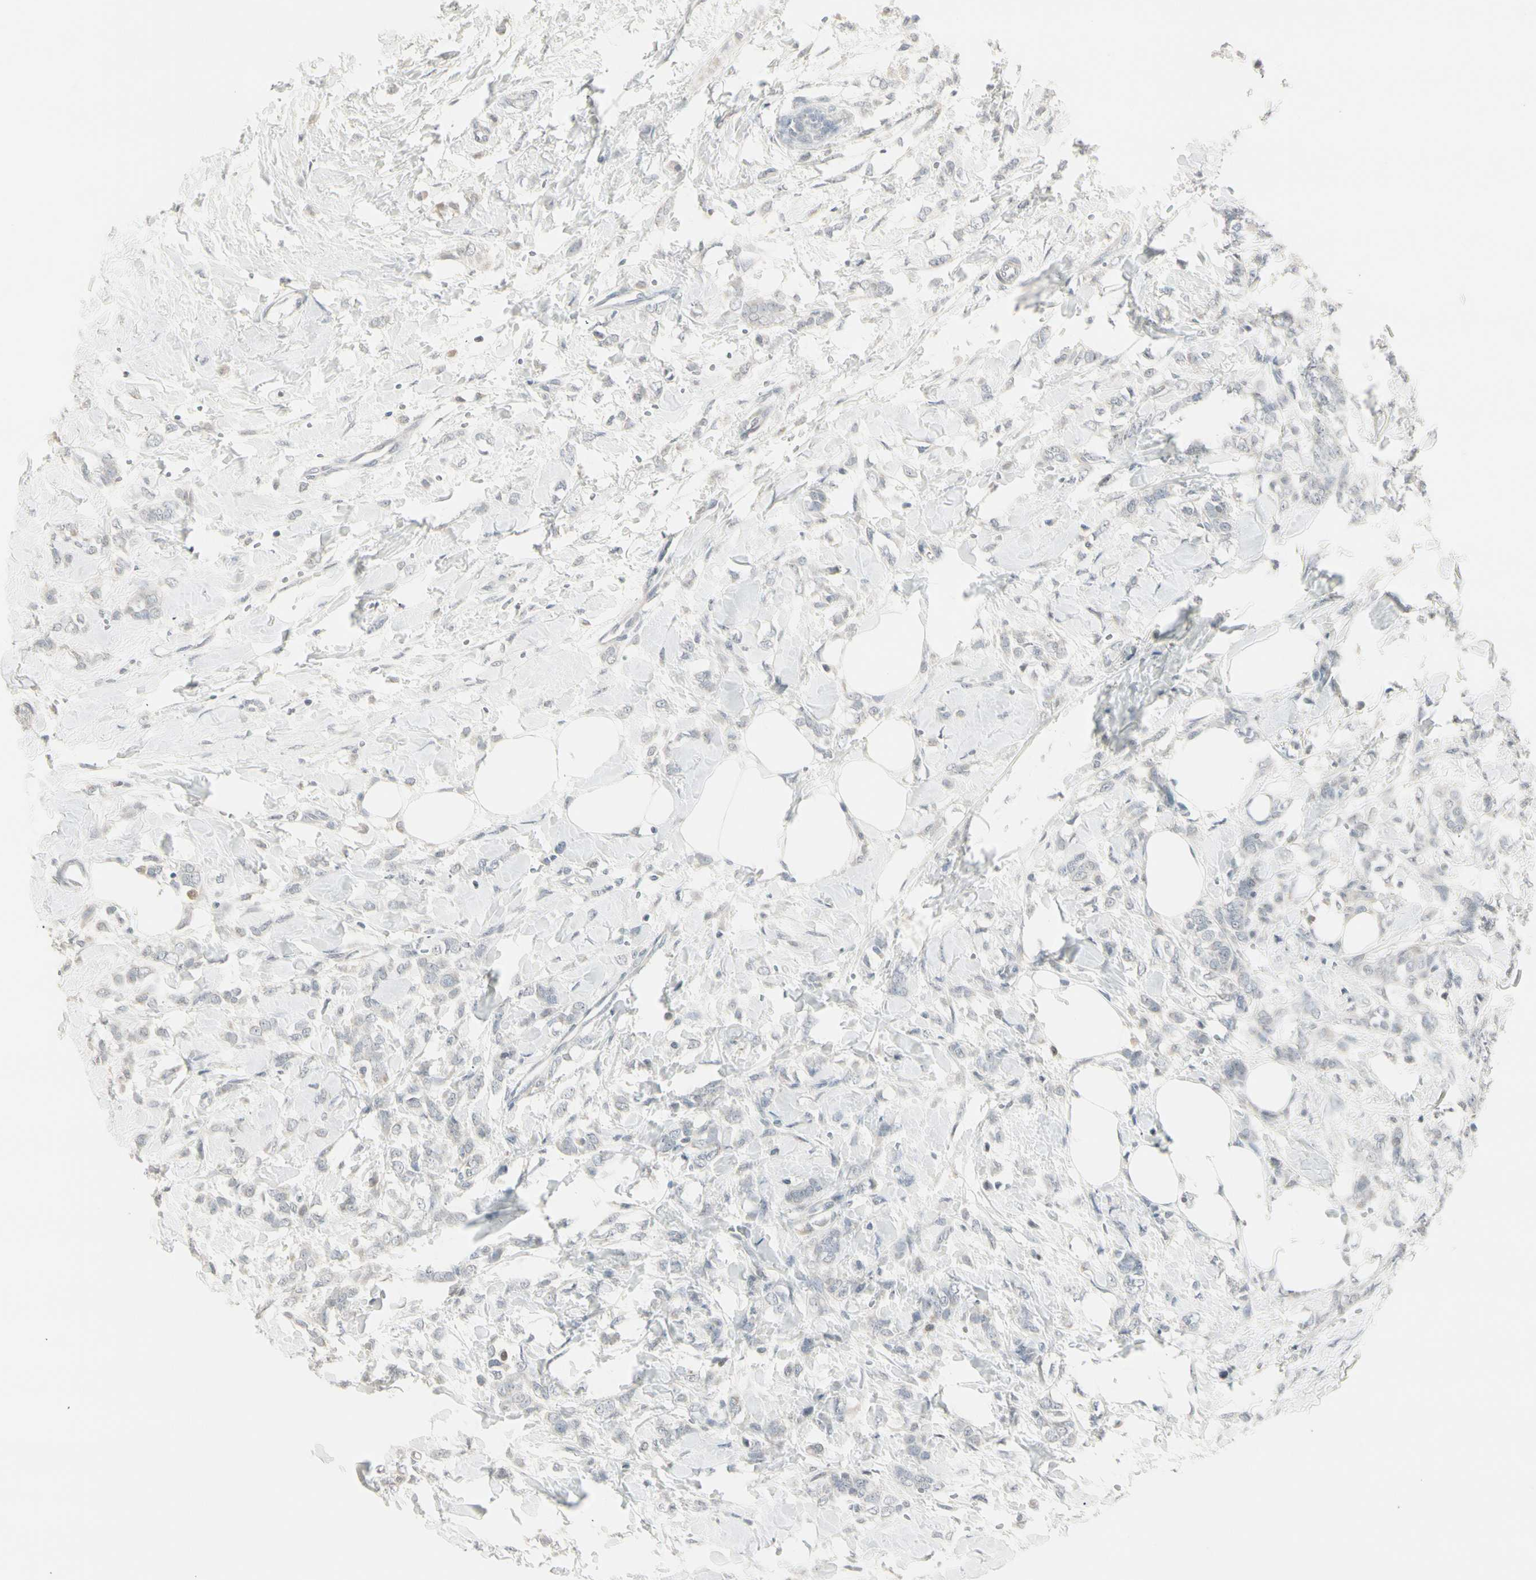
{"staining": {"intensity": "negative", "quantity": "none", "location": "none"}, "tissue": "breast cancer", "cell_type": "Tumor cells", "image_type": "cancer", "snomed": [{"axis": "morphology", "description": "Lobular carcinoma, in situ"}, {"axis": "morphology", "description": "Lobular carcinoma"}, {"axis": "topography", "description": "Breast"}], "caption": "This is an immunohistochemistry (IHC) histopathology image of human breast lobular carcinoma in situ. There is no positivity in tumor cells.", "gene": "DMPK", "patient": {"sex": "female", "age": 41}}